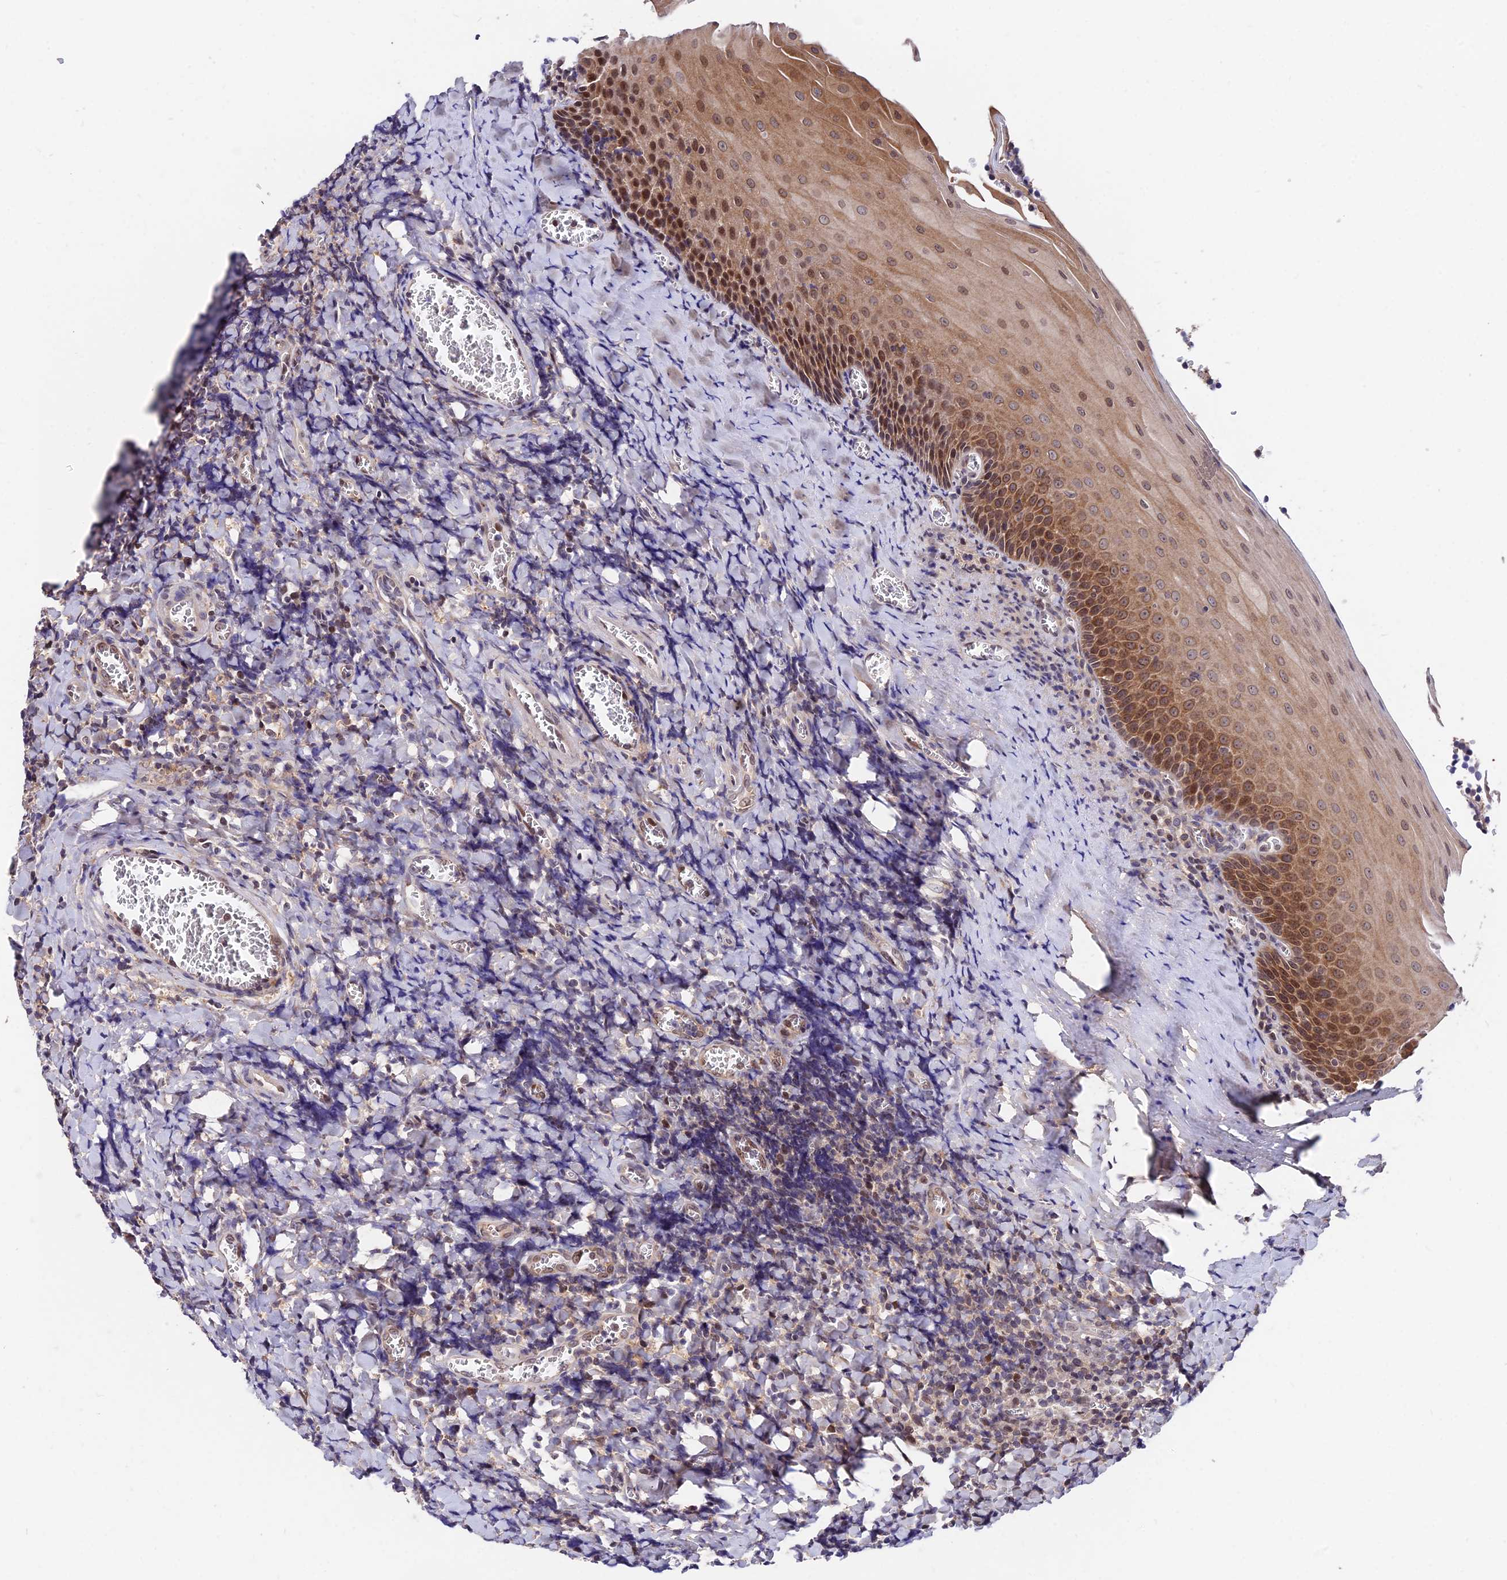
{"staining": {"intensity": "moderate", "quantity": "25%-75%", "location": "cytoplasmic/membranous"}, "tissue": "tonsil", "cell_type": "Germinal center cells", "image_type": "normal", "snomed": [{"axis": "morphology", "description": "Normal tissue, NOS"}, {"axis": "topography", "description": "Tonsil"}], "caption": "A medium amount of moderate cytoplasmic/membranous positivity is appreciated in about 25%-75% of germinal center cells in benign tonsil. (DAB IHC with brightfield microscopy, high magnification).", "gene": "INPP4A", "patient": {"sex": "male", "age": 27}}